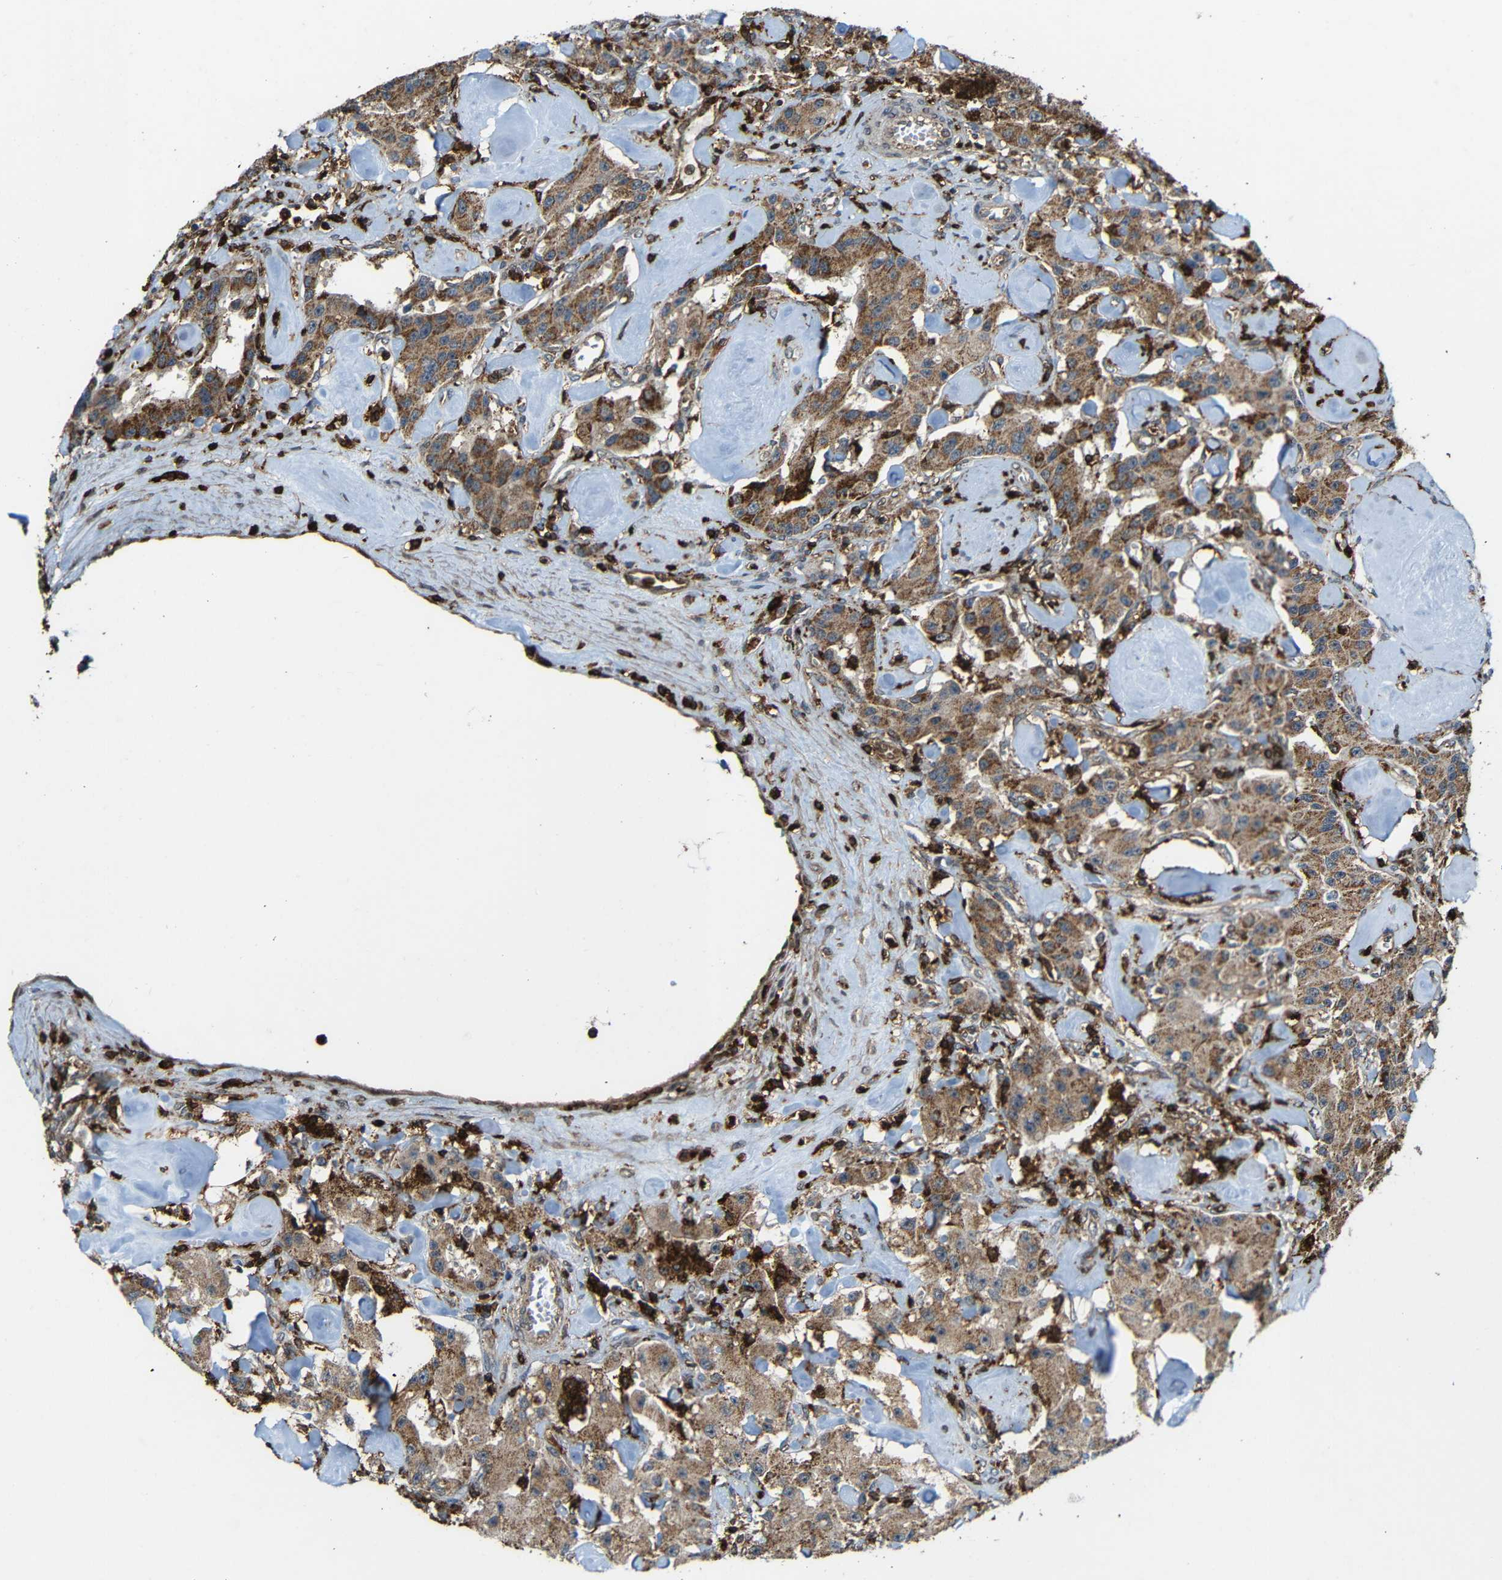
{"staining": {"intensity": "moderate", "quantity": ">75%", "location": "cytoplasmic/membranous"}, "tissue": "carcinoid", "cell_type": "Tumor cells", "image_type": "cancer", "snomed": [{"axis": "morphology", "description": "Carcinoid, malignant, NOS"}, {"axis": "topography", "description": "Pancreas"}], "caption": "The histopathology image displays staining of carcinoid (malignant), revealing moderate cytoplasmic/membranous protein positivity (brown color) within tumor cells. (brown staining indicates protein expression, while blue staining denotes nuclei).", "gene": "C1GALT1", "patient": {"sex": "male", "age": 41}}